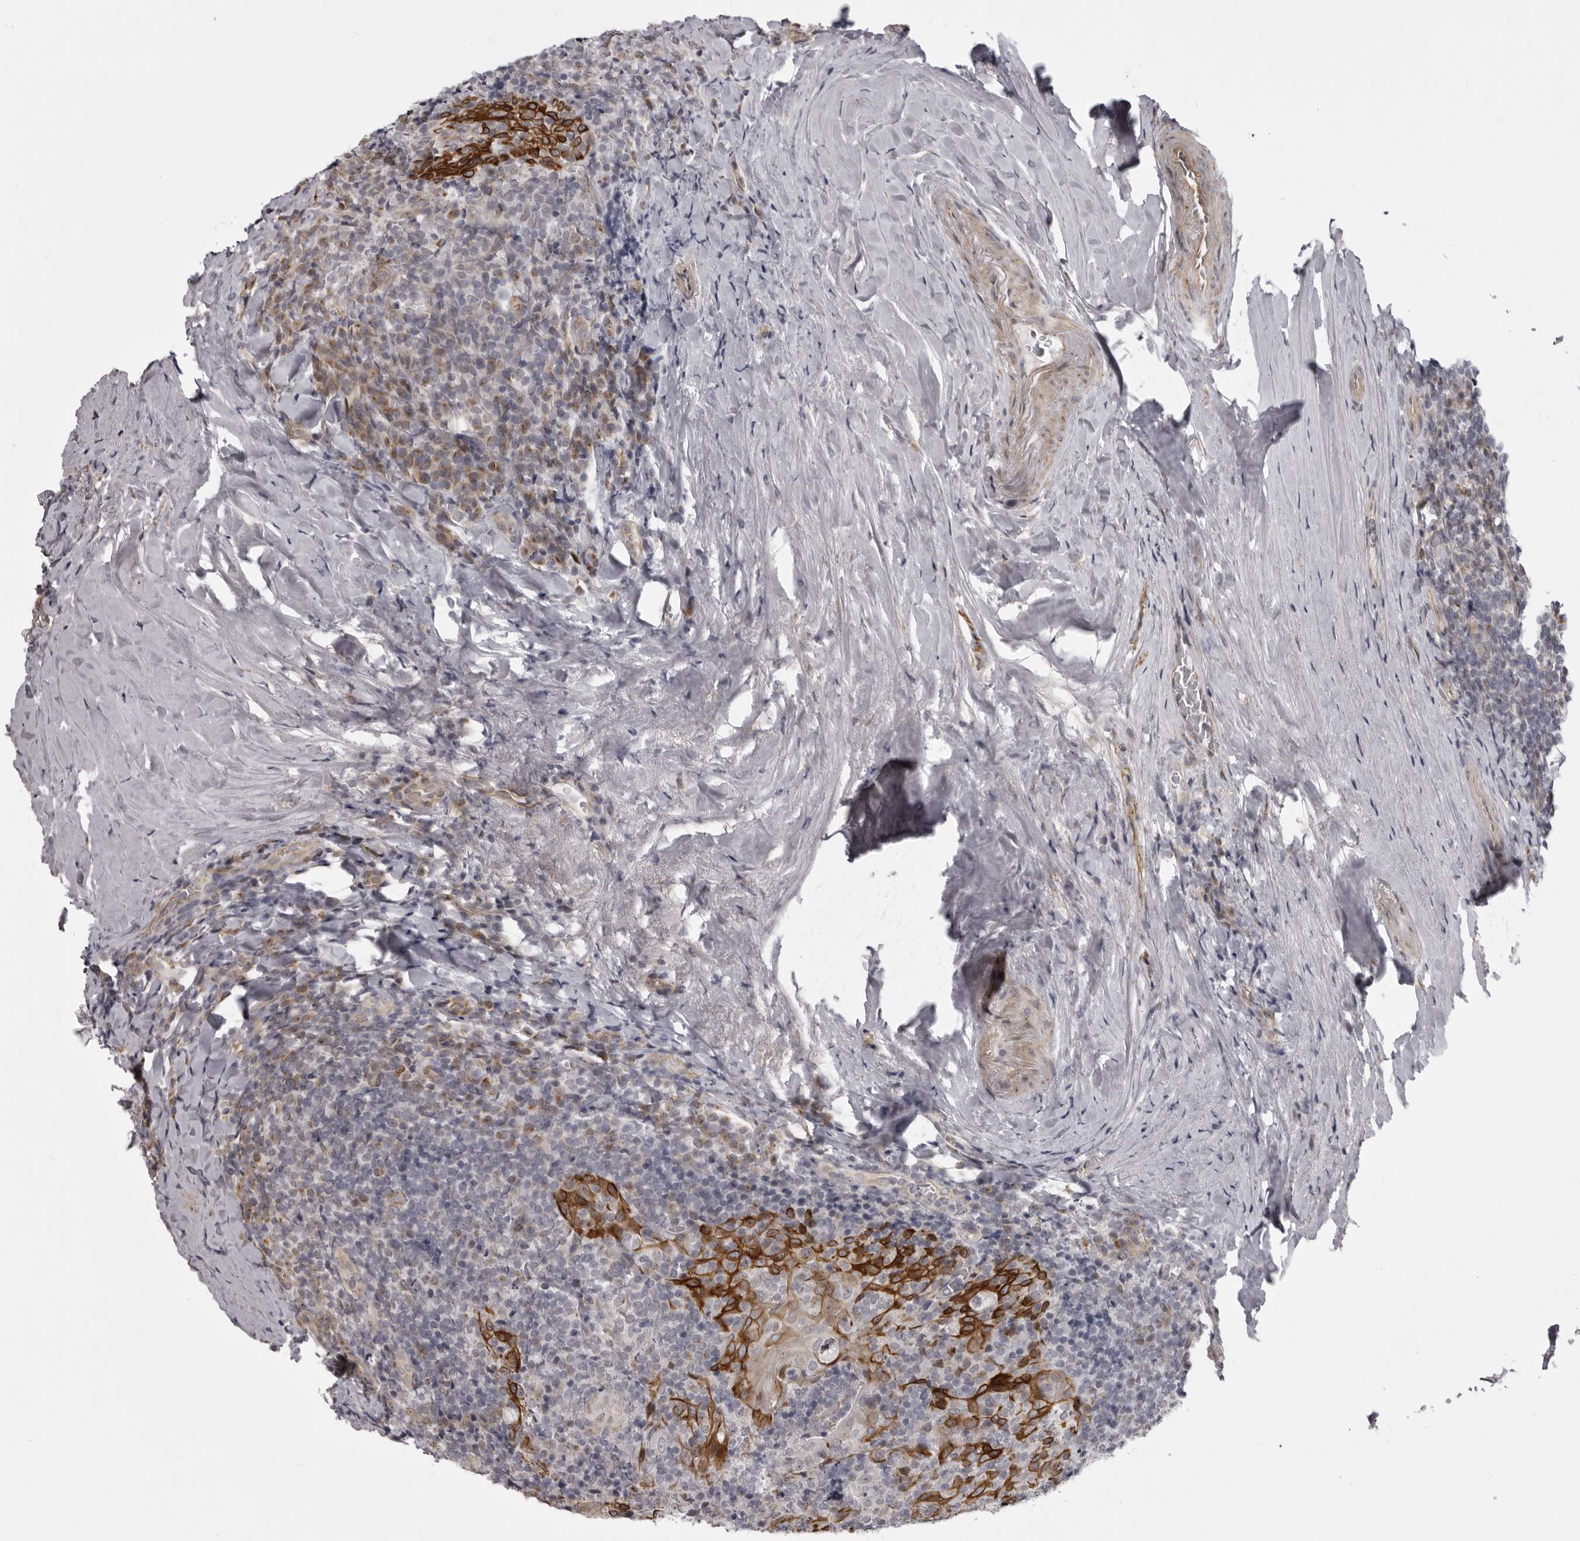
{"staining": {"intensity": "weak", "quantity": "<25%", "location": "cytoplasmic/membranous"}, "tissue": "tonsil", "cell_type": "Germinal center cells", "image_type": "normal", "snomed": [{"axis": "morphology", "description": "Normal tissue, NOS"}, {"axis": "topography", "description": "Tonsil"}], "caption": "This is a image of IHC staining of normal tonsil, which shows no expression in germinal center cells. The staining is performed using DAB (3,3'-diaminobenzidine) brown chromogen with nuclei counter-stained in using hematoxylin.", "gene": "EPHA10", "patient": {"sex": "male", "age": 37}}